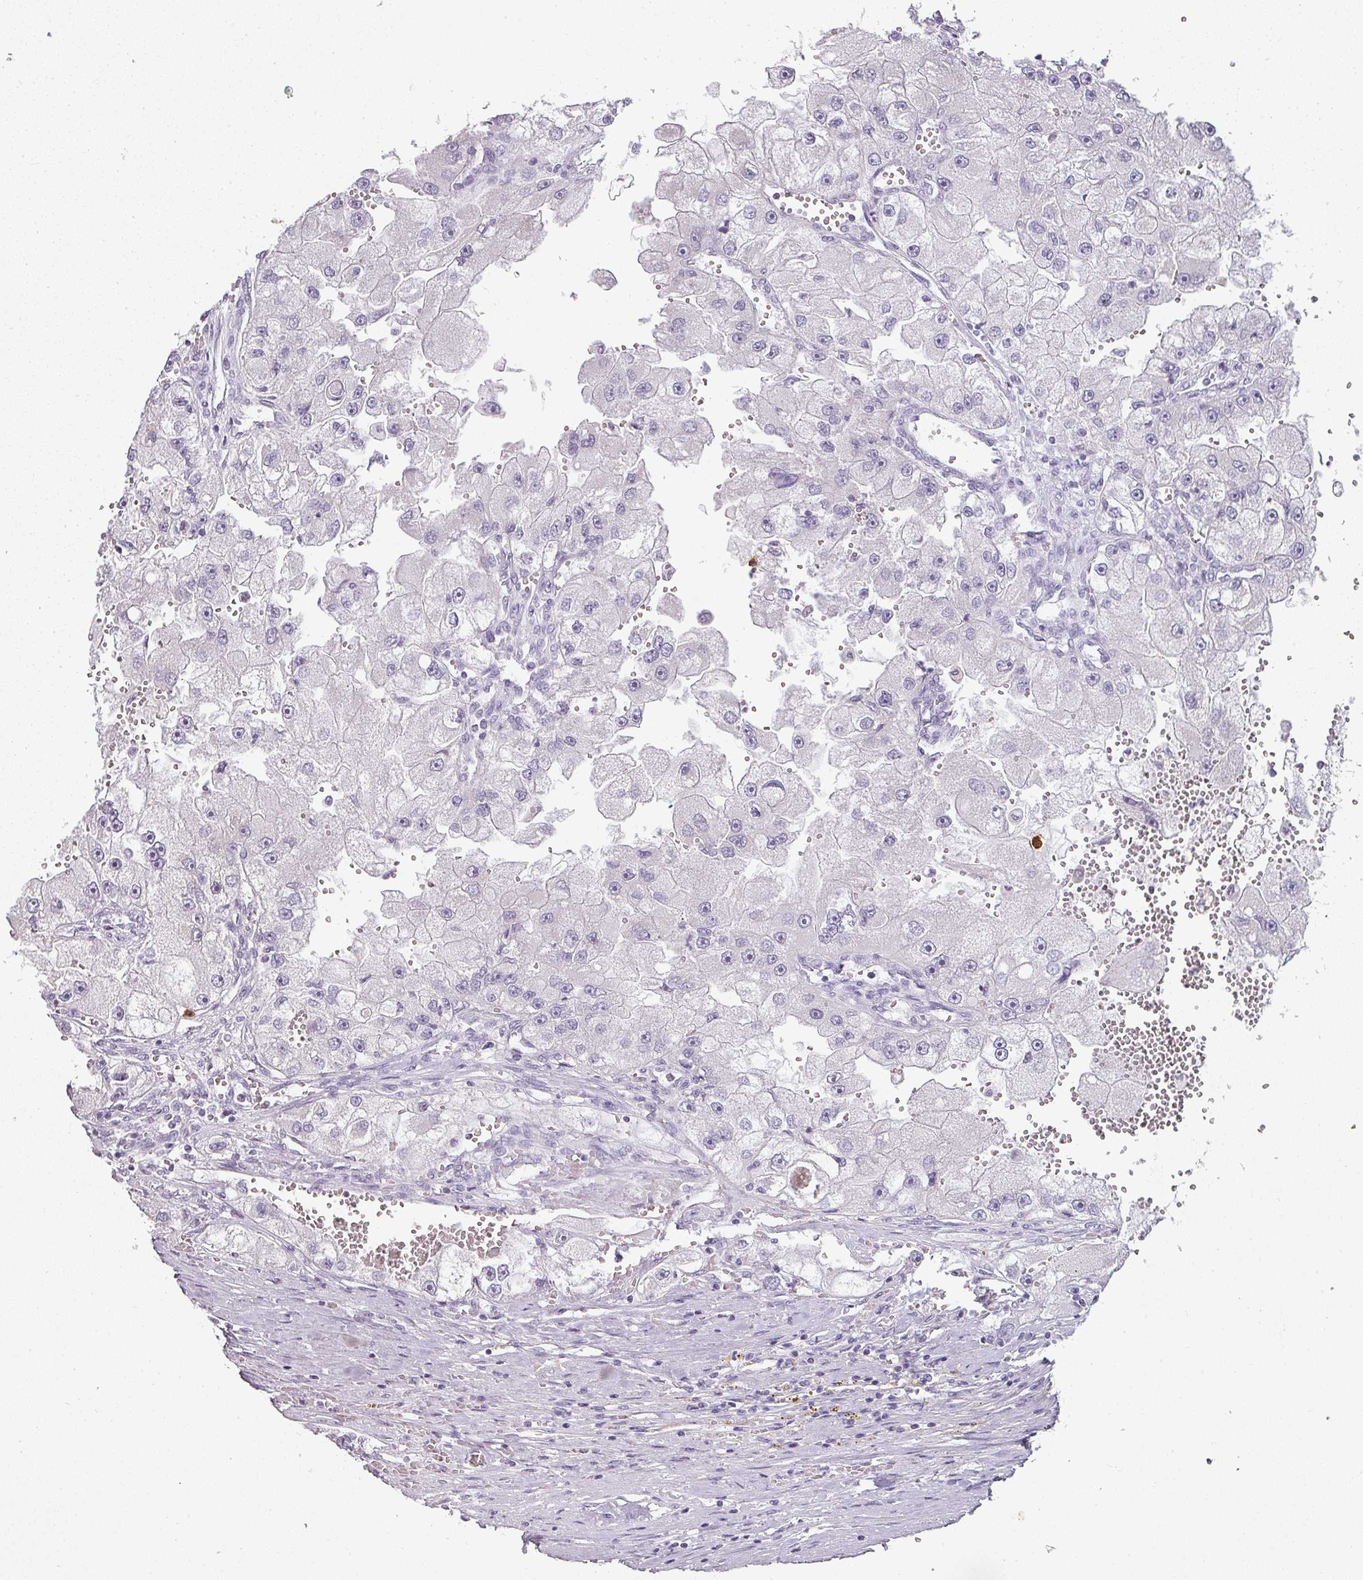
{"staining": {"intensity": "negative", "quantity": "none", "location": "none"}, "tissue": "renal cancer", "cell_type": "Tumor cells", "image_type": "cancer", "snomed": [{"axis": "morphology", "description": "Adenocarcinoma, NOS"}, {"axis": "topography", "description": "Kidney"}], "caption": "This micrograph is of renal adenocarcinoma stained with immunohistochemistry (IHC) to label a protein in brown with the nuclei are counter-stained blue. There is no positivity in tumor cells.", "gene": "CAMP", "patient": {"sex": "male", "age": 63}}